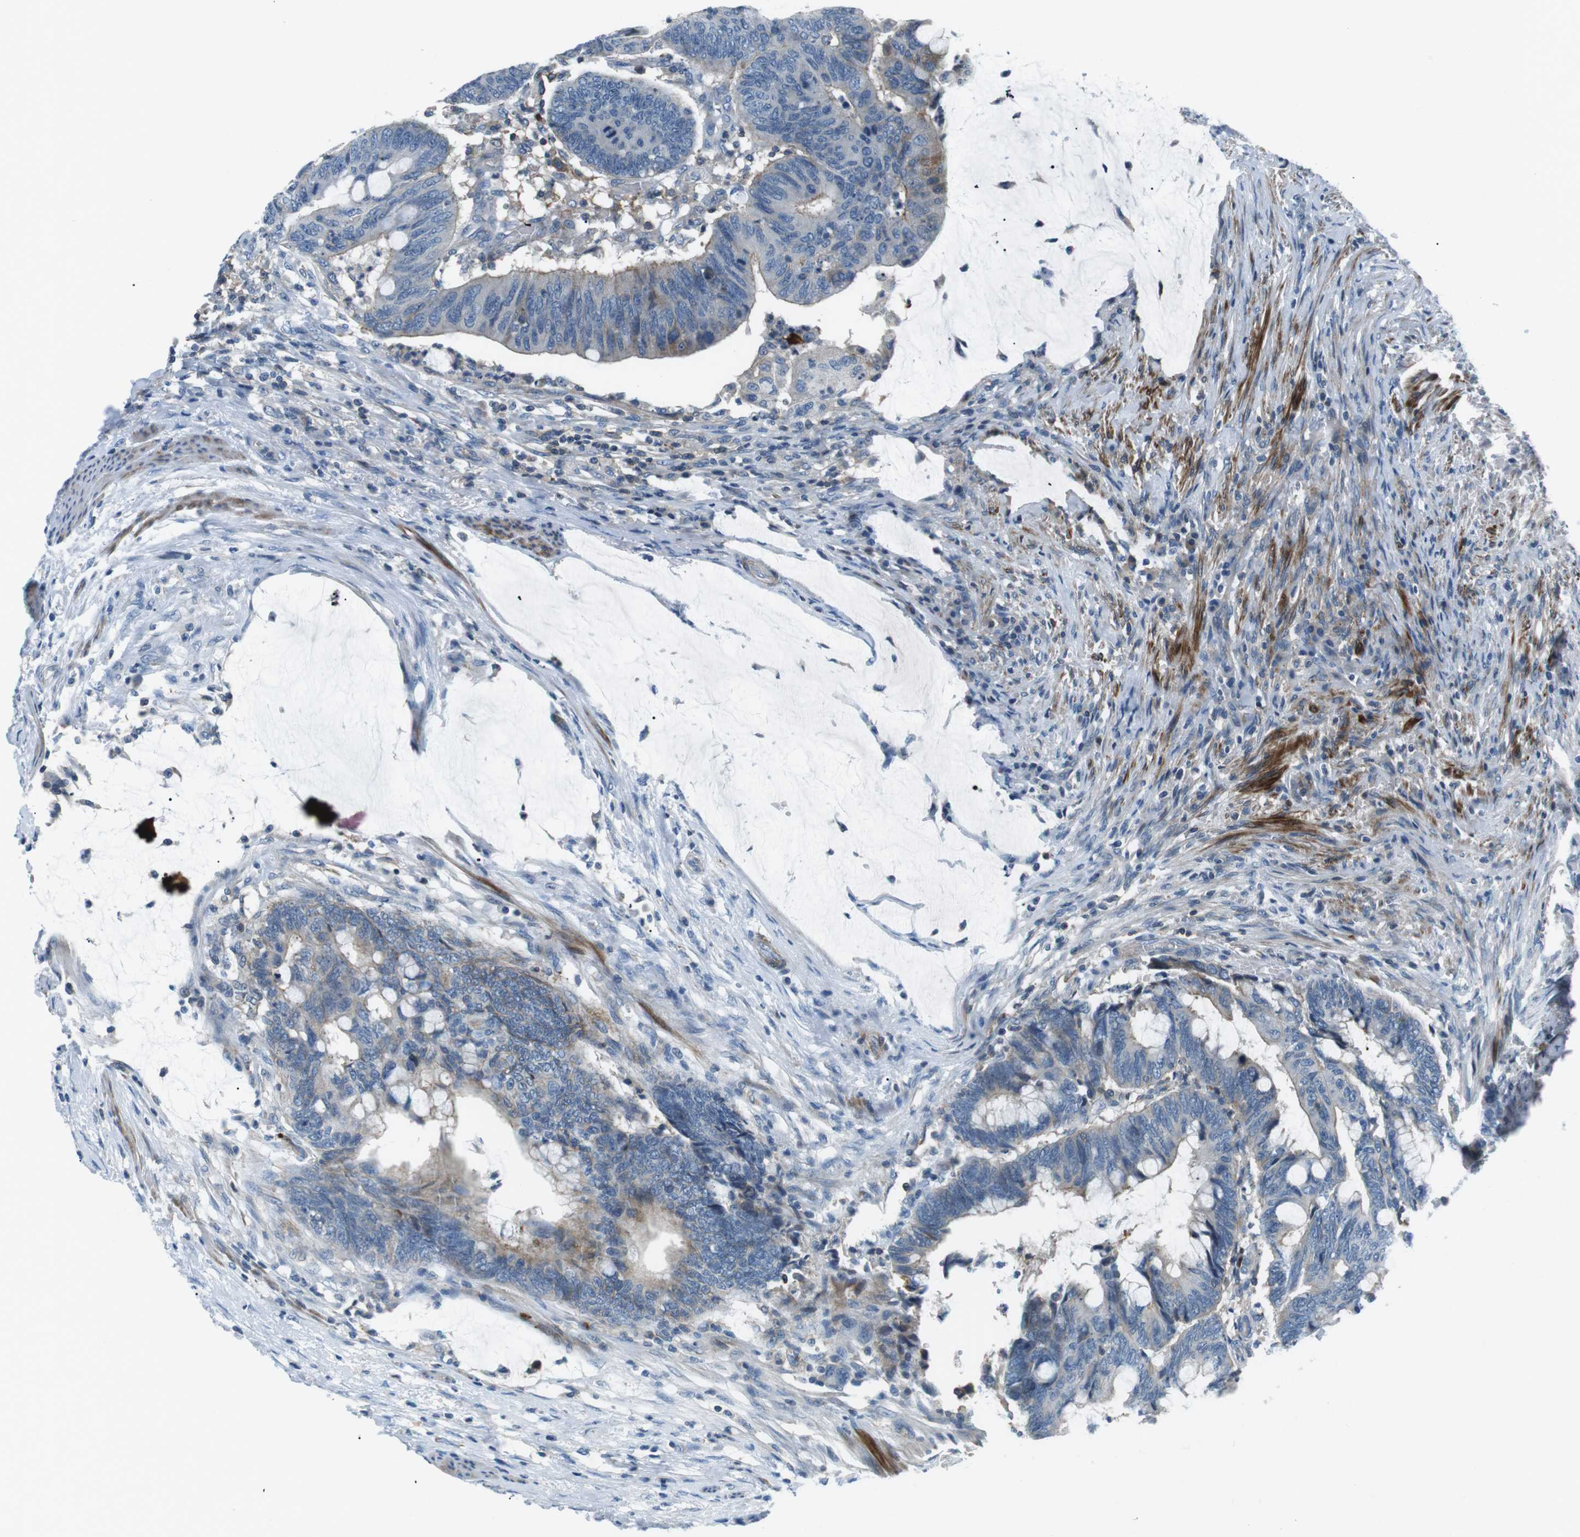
{"staining": {"intensity": "weak", "quantity": "<25%", "location": "cytoplasmic/membranous"}, "tissue": "colorectal cancer", "cell_type": "Tumor cells", "image_type": "cancer", "snomed": [{"axis": "morphology", "description": "Normal tissue, NOS"}, {"axis": "morphology", "description": "Adenocarcinoma, NOS"}, {"axis": "topography", "description": "Rectum"}, {"axis": "topography", "description": "Peripheral nerve tissue"}], "caption": "The micrograph reveals no staining of tumor cells in colorectal cancer (adenocarcinoma).", "gene": "ARVCF", "patient": {"sex": "male", "age": 92}}